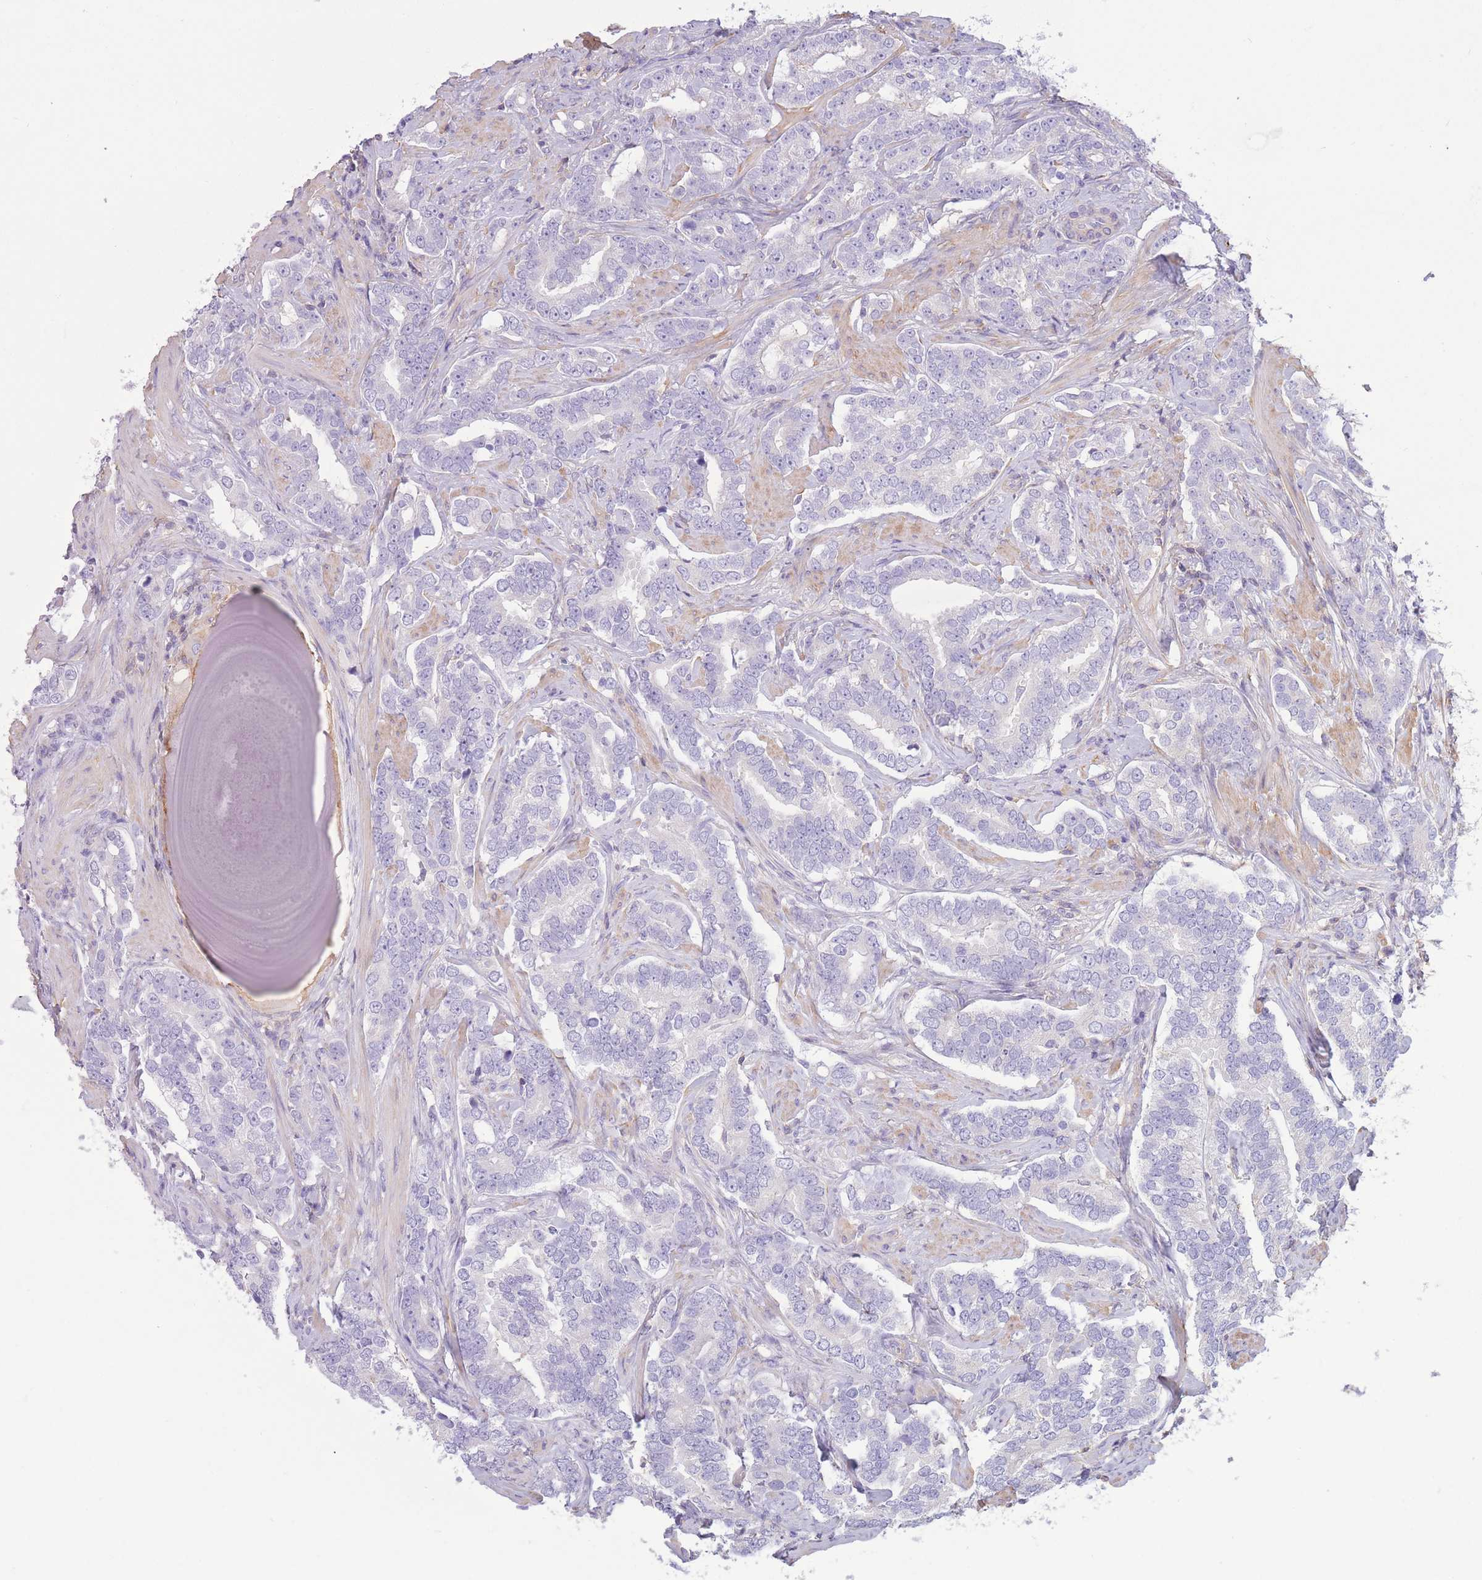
{"staining": {"intensity": "negative", "quantity": "none", "location": "none"}, "tissue": "prostate cancer", "cell_type": "Tumor cells", "image_type": "cancer", "snomed": [{"axis": "morphology", "description": "Adenocarcinoma, High grade"}, {"axis": "topography", "description": "Prostate"}], "caption": "Human prostate cancer (adenocarcinoma (high-grade)) stained for a protein using IHC reveals no positivity in tumor cells.", "gene": "PDHA1", "patient": {"sex": "male", "age": 64}}